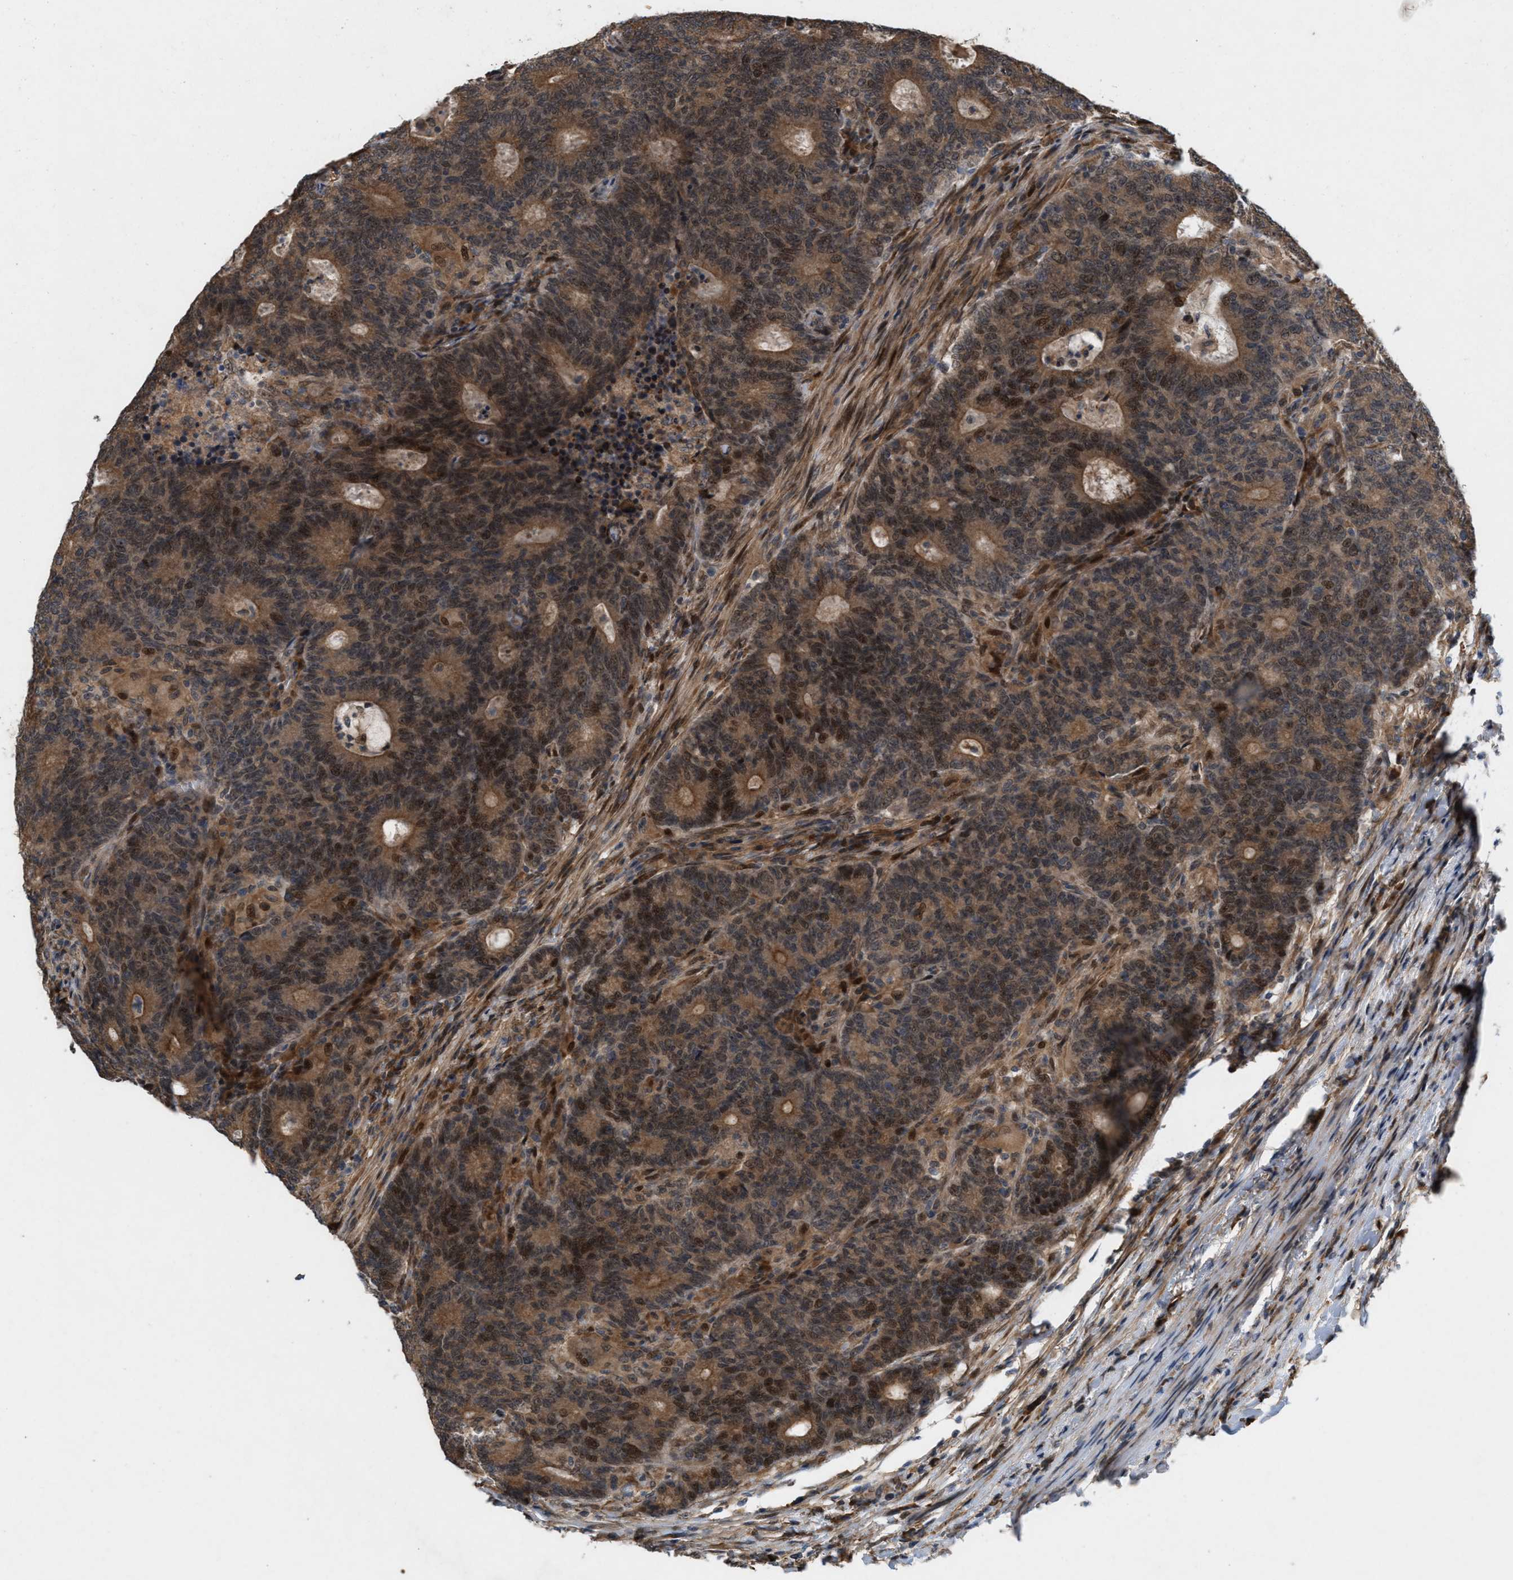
{"staining": {"intensity": "moderate", "quantity": ">75%", "location": "cytoplasmic/membranous,nuclear"}, "tissue": "colorectal cancer", "cell_type": "Tumor cells", "image_type": "cancer", "snomed": [{"axis": "morphology", "description": "Normal tissue, NOS"}, {"axis": "morphology", "description": "Adenocarcinoma, NOS"}, {"axis": "topography", "description": "Colon"}], "caption": "IHC of colorectal adenocarcinoma shows medium levels of moderate cytoplasmic/membranous and nuclear positivity in approximately >75% of tumor cells.", "gene": "MFSD6", "patient": {"sex": "female", "age": 75}}